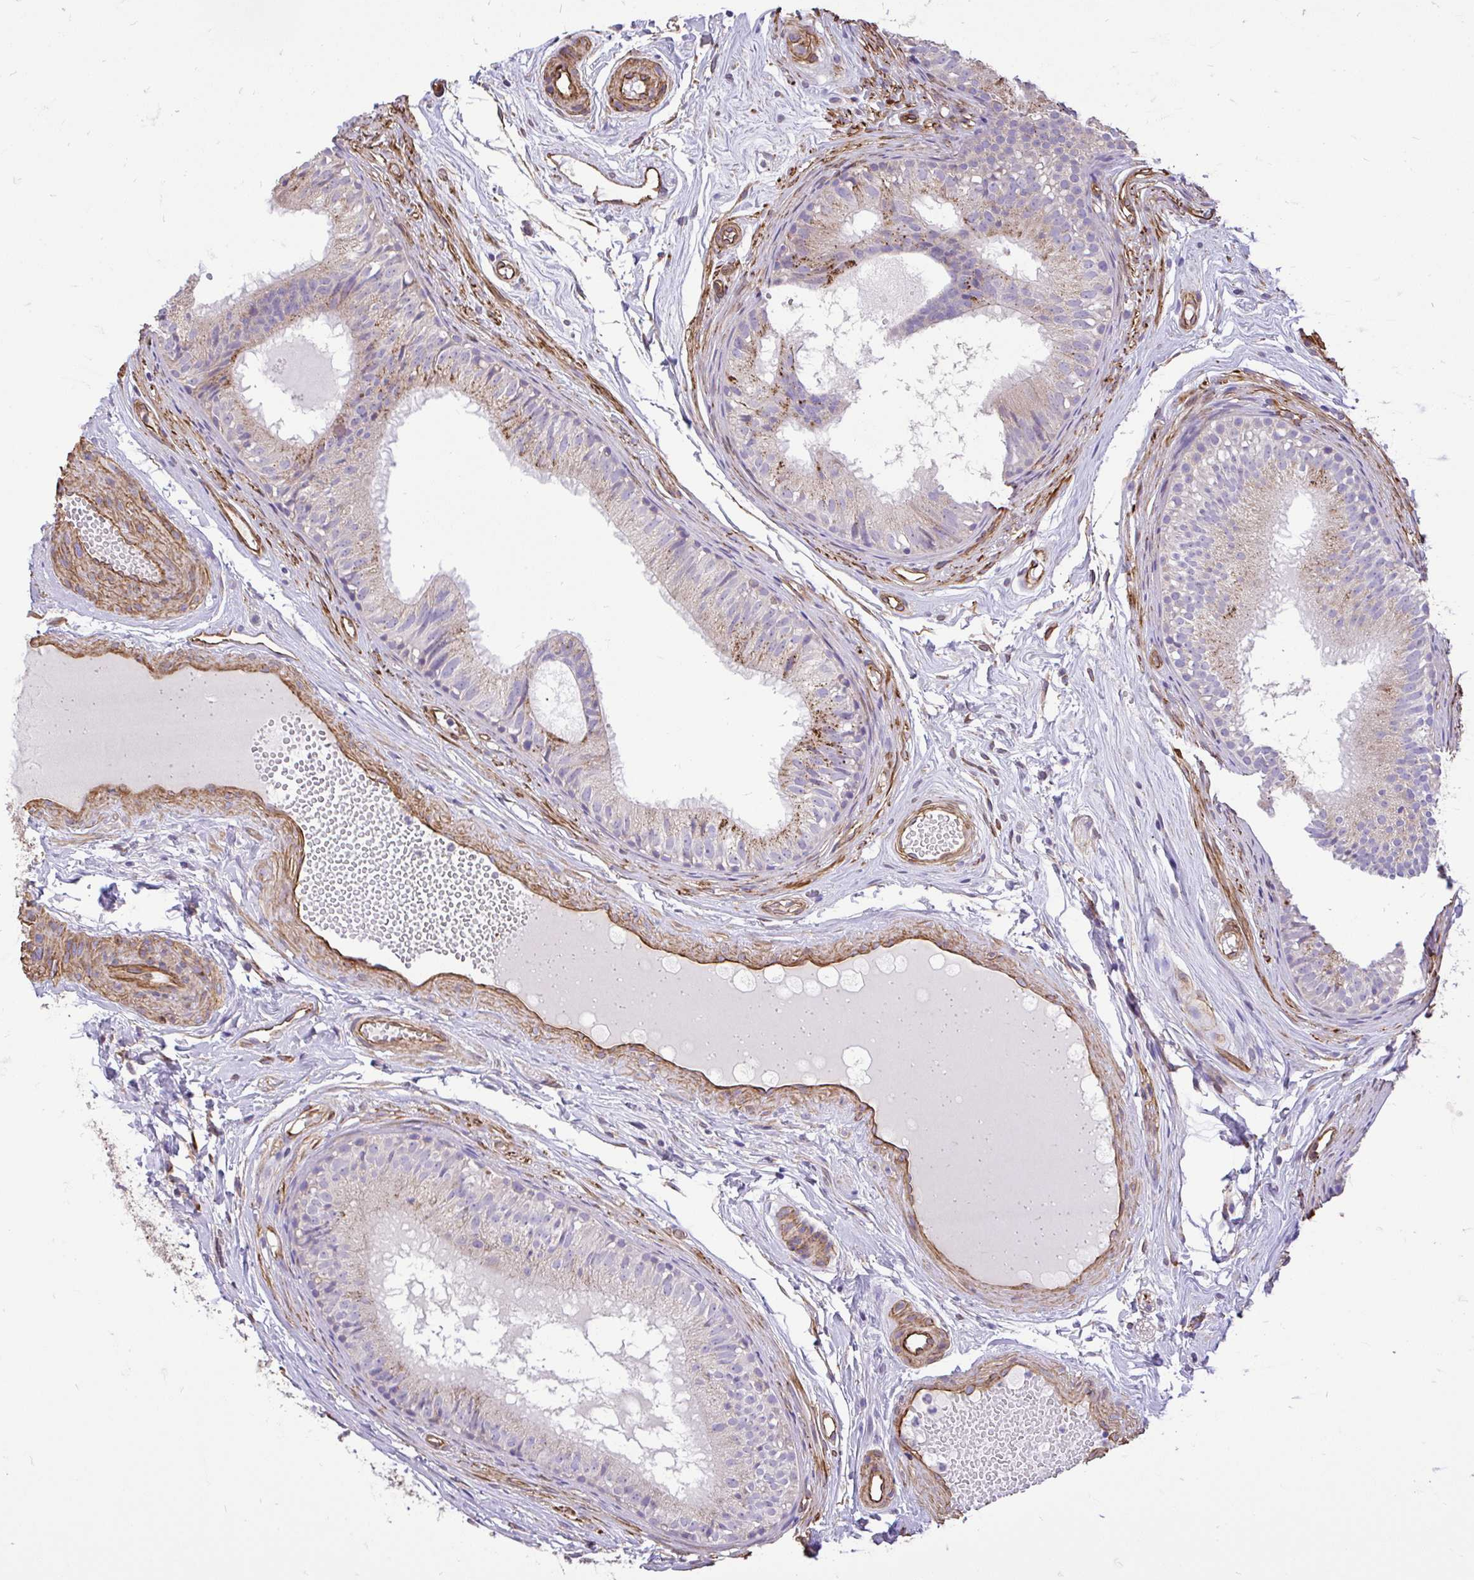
{"staining": {"intensity": "weak", "quantity": "25%-75%", "location": "cytoplasmic/membranous"}, "tissue": "epididymis", "cell_type": "Glandular cells", "image_type": "normal", "snomed": [{"axis": "morphology", "description": "Normal tissue, NOS"}, {"axis": "morphology", "description": "Seminoma, NOS"}, {"axis": "topography", "description": "Testis"}, {"axis": "topography", "description": "Epididymis"}], "caption": "Benign epididymis reveals weak cytoplasmic/membranous expression in about 25%-75% of glandular cells, visualized by immunohistochemistry. (DAB IHC, brown staining for protein, blue staining for nuclei).", "gene": "PTPRK", "patient": {"sex": "male", "age": 34}}